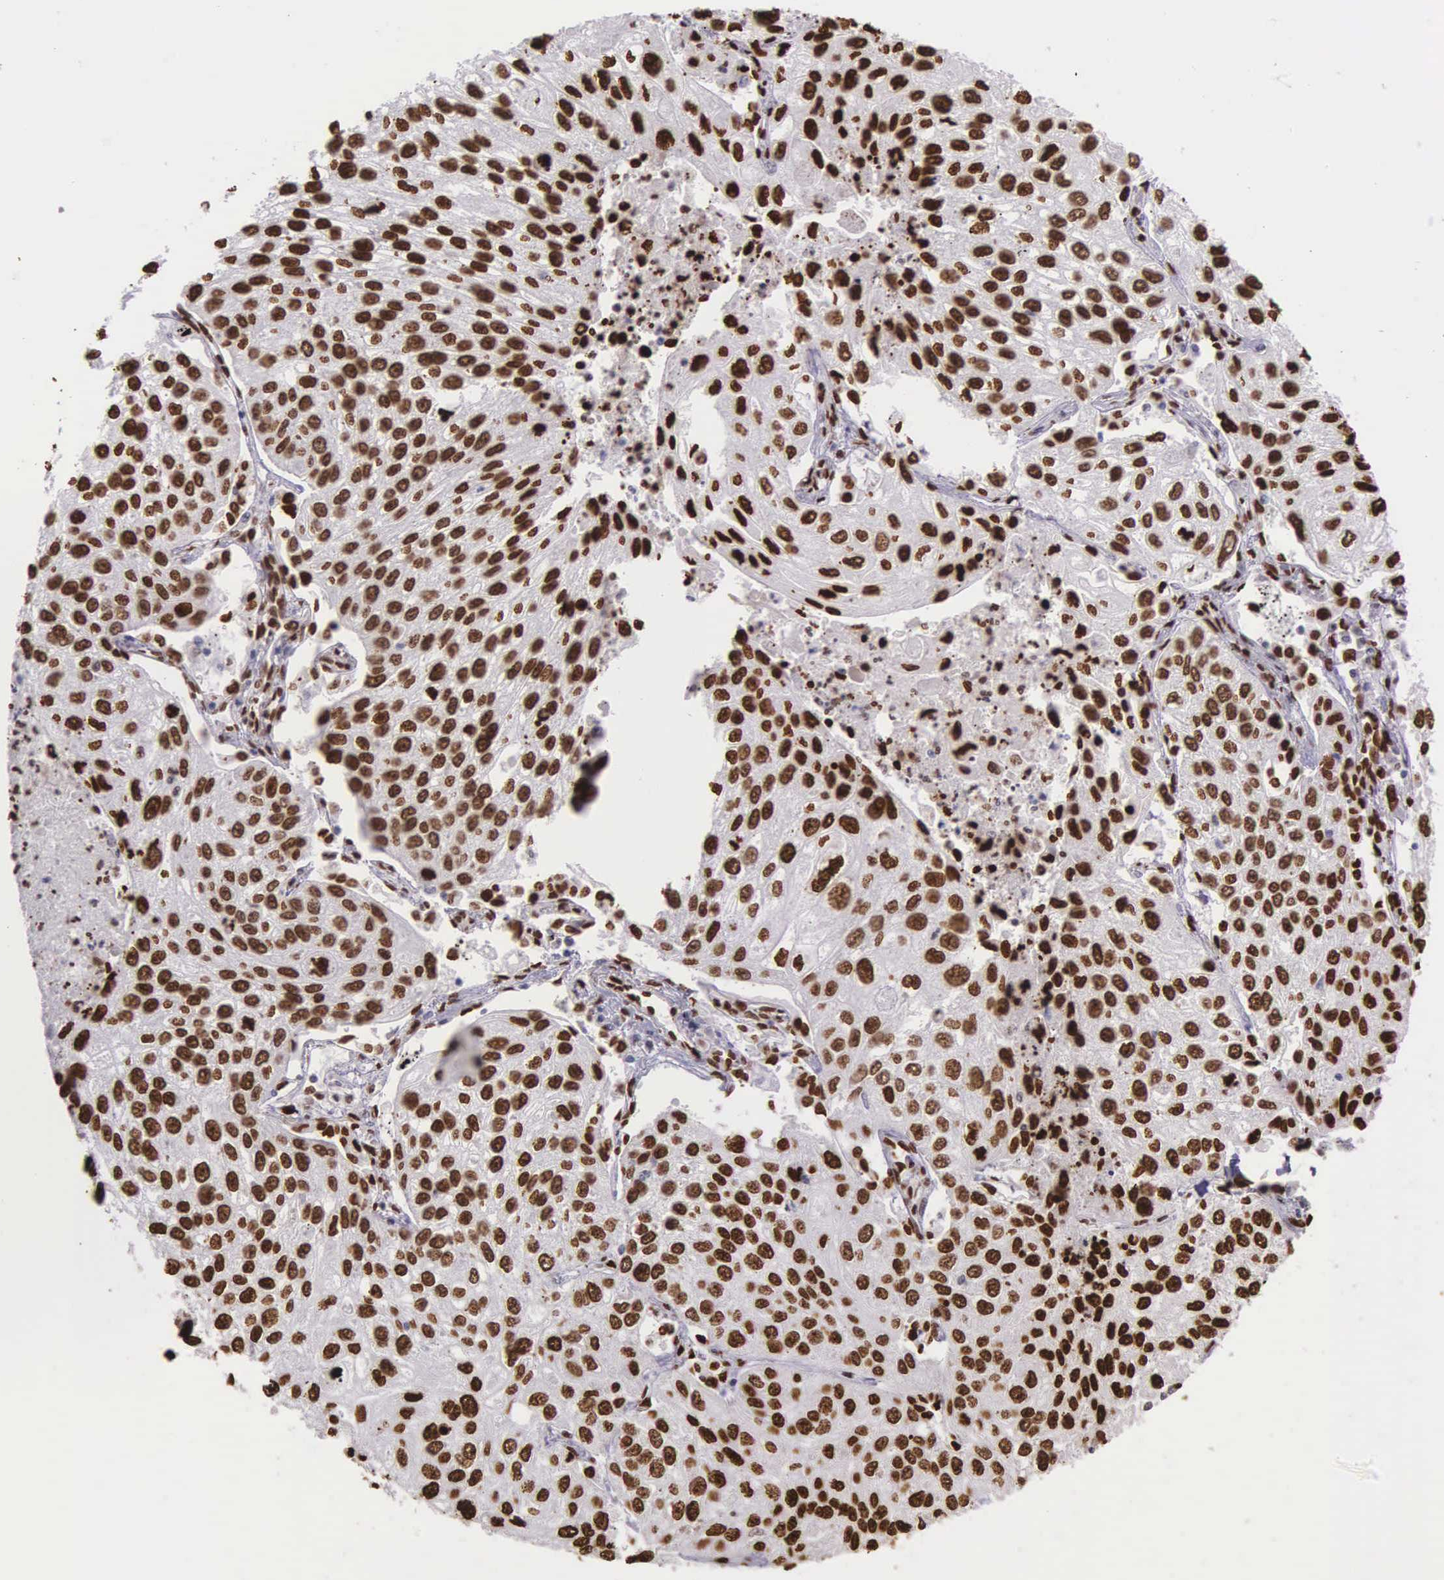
{"staining": {"intensity": "strong", "quantity": ">75%", "location": "nuclear"}, "tissue": "lung cancer", "cell_type": "Tumor cells", "image_type": "cancer", "snomed": [{"axis": "morphology", "description": "Squamous cell carcinoma, NOS"}, {"axis": "topography", "description": "Lung"}], "caption": "Protein staining displays strong nuclear expression in approximately >75% of tumor cells in lung cancer (squamous cell carcinoma).", "gene": "H1-0", "patient": {"sex": "male", "age": 75}}